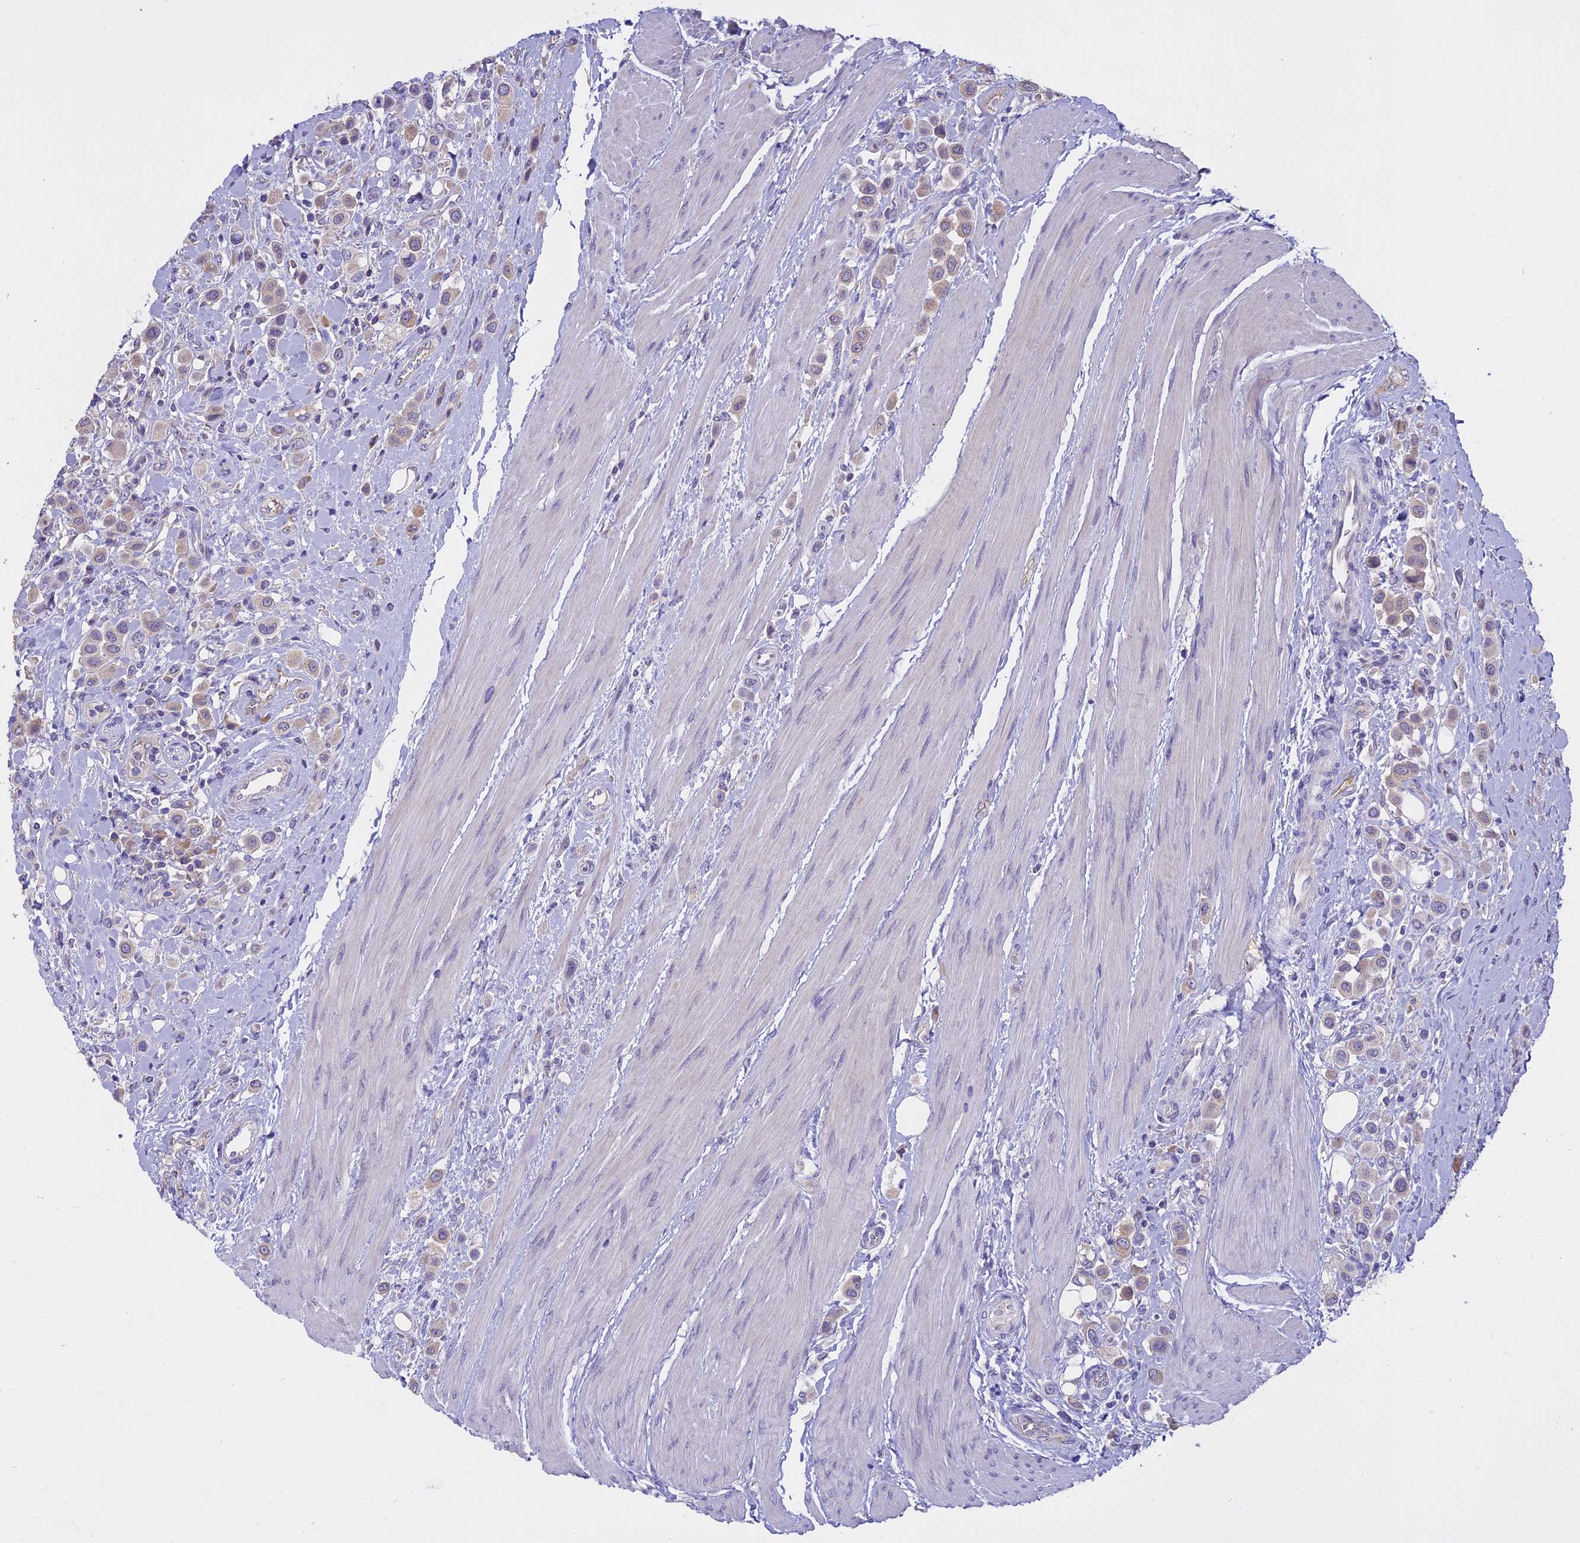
{"staining": {"intensity": "weak", "quantity": "<25%", "location": "cytoplasmic/membranous"}, "tissue": "urothelial cancer", "cell_type": "Tumor cells", "image_type": "cancer", "snomed": [{"axis": "morphology", "description": "Urothelial carcinoma, High grade"}, {"axis": "topography", "description": "Urinary bladder"}], "caption": "This is an IHC micrograph of human urothelial cancer. There is no staining in tumor cells.", "gene": "WFDC2", "patient": {"sex": "male", "age": 50}}